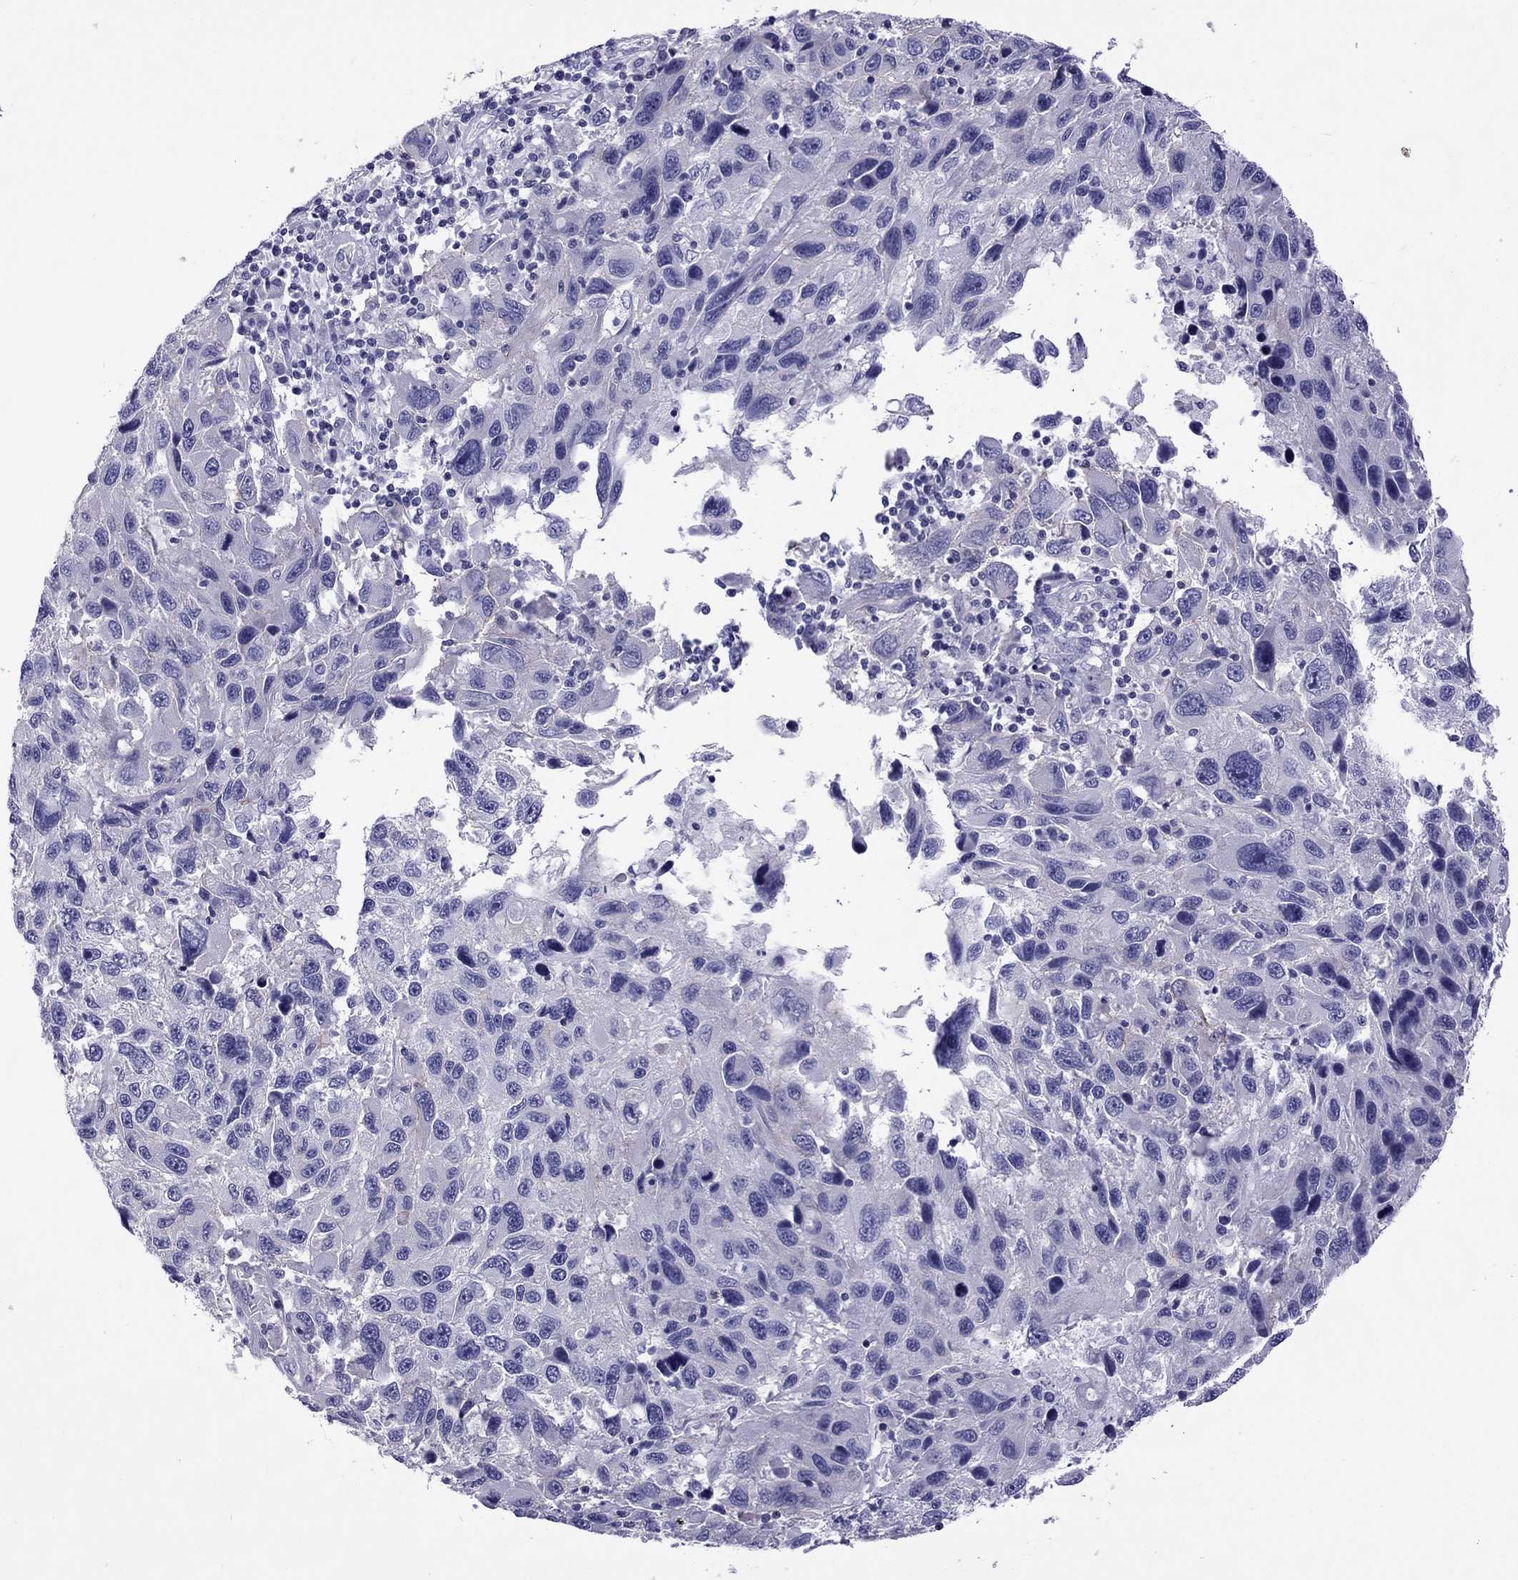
{"staining": {"intensity": "negative", "quantity": "none", "location": "none"}, "tissue": "melanoma", "cell_type": "Tumor cells", "image_type": "cancer", "snomed": [{"axis": "morphology", "description": "Malignant melanoma, NOS"}, {"axis": "topography", "description": "Skin"}], "caption": "Histopathology image shows no significant protein staining in tumor cells of melanoma.", "gene": "MYL11", "patient": {"sex": "male", "age": 53}}